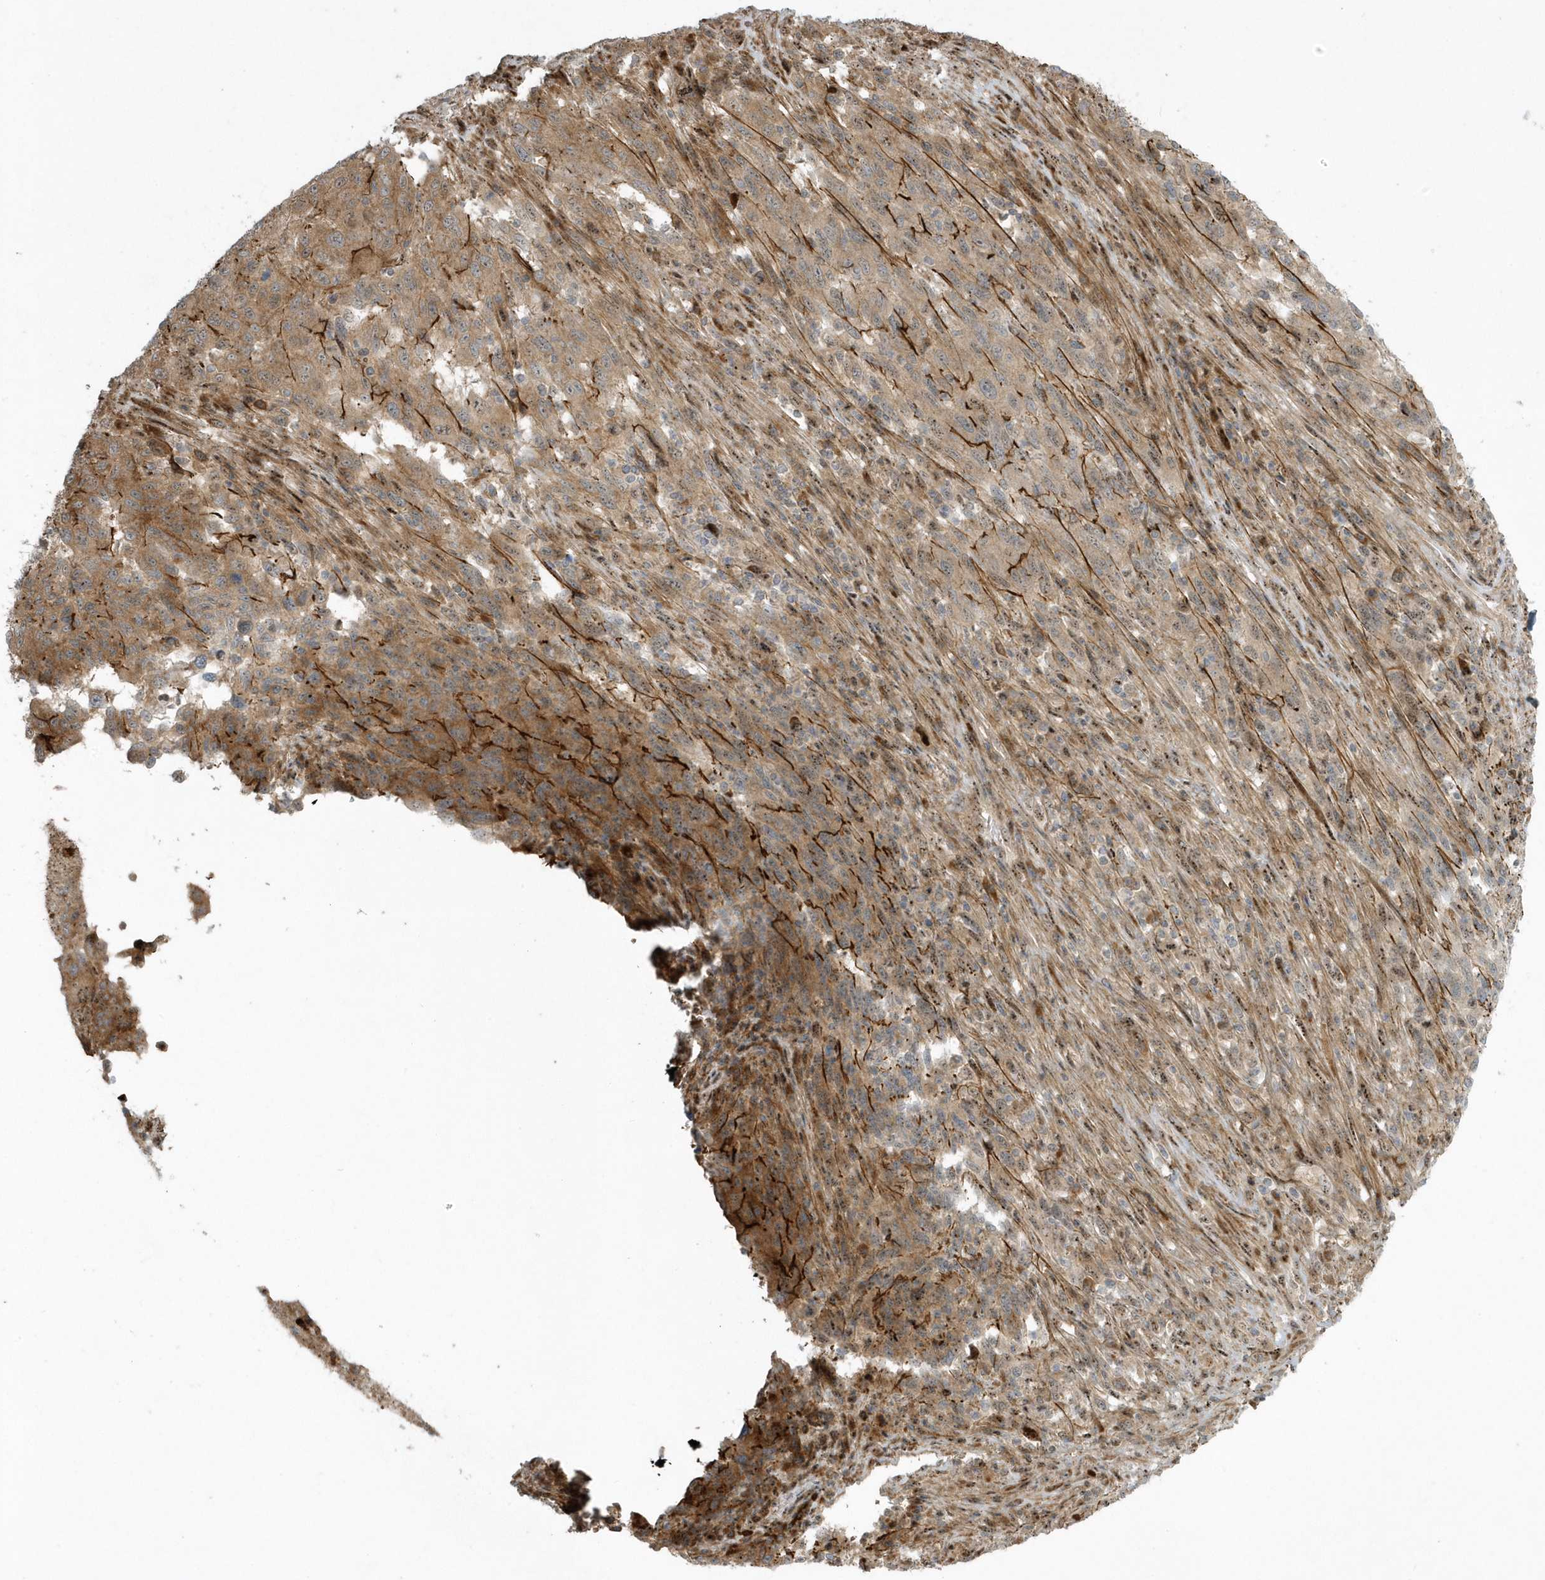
{"staining": {"intensity": "moderate", "quantity": "25%-75%", "location": "cytoplasmic/membranous"}, "tissue": "melanoma", "cell_type": "Tumor cells", "image_type": "cancer", "snomed": [{"axis": "morphology", "description": "Malignant melanoma, Metastatic site"}, {"axis": "topography", "description": "Lymph node"}], "caption": "Melanoma stained for a protein (brown) shows moderate cytoplasmic/membranous positive positivity in about 25%-75% of tumor cells.", "gene": "MASP2", "patient": {"sex": "male", "age": 61}}